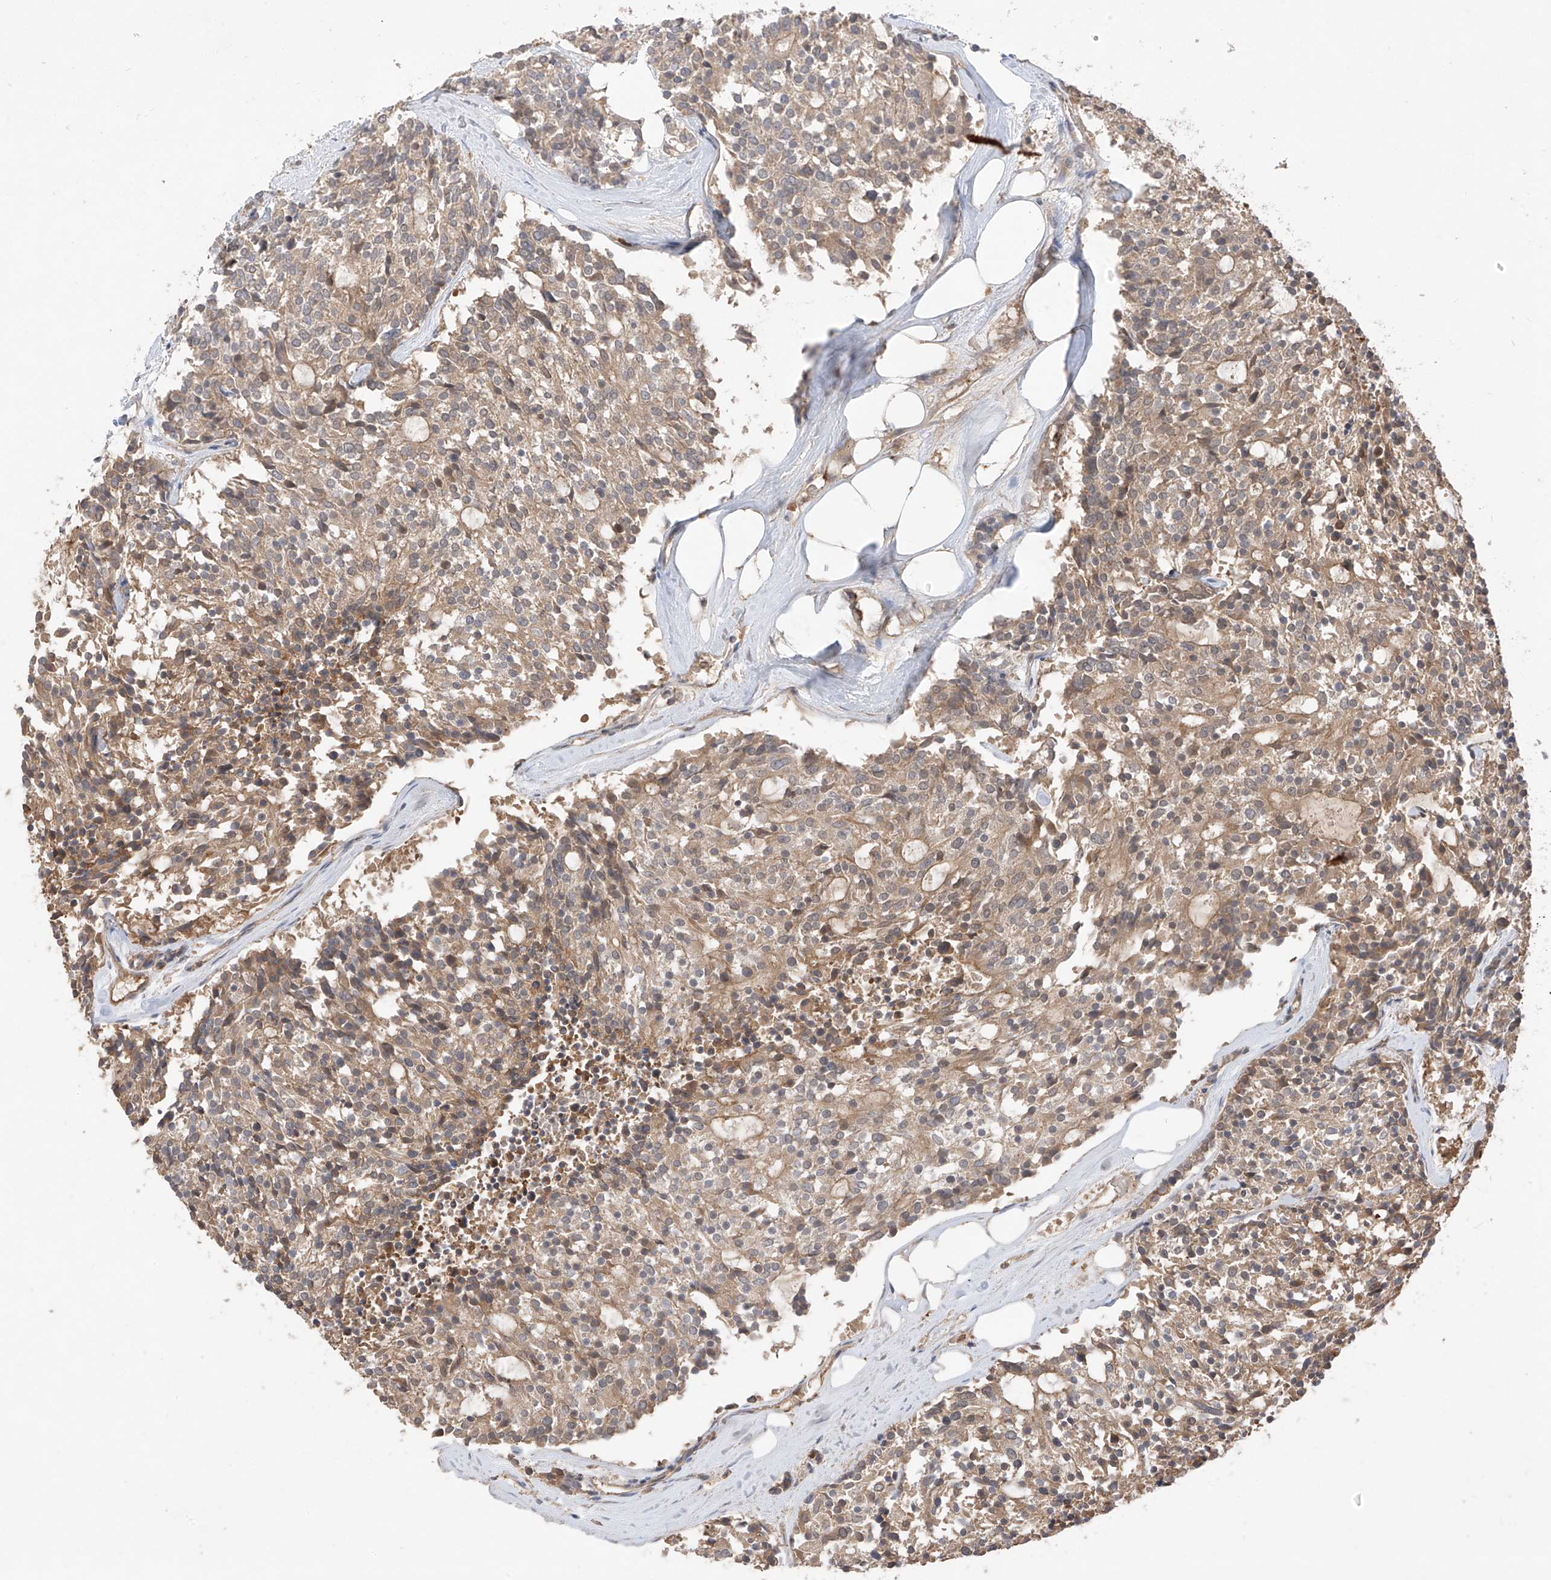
{"staining": {"intensity": "moderate", "quantity": ">75%", "location": "cytoplasmic/membranous"}, "tissue": "carcinoid", "cell_type": "Tumor cells", "image_type": "cancer", "snomed": [{"axis": "morphology", "description": "Carcinoid, malignant, NOS"}, {"axis": "topography", "description": "Pancreas"}], "caption": "Carcinoid tissue shows moderate cytoplasmic/membranous positivity in approximately >75% of tumor cells", "gene": "CACNA2D4", "patient": {"sex": "female", "age": 54}}